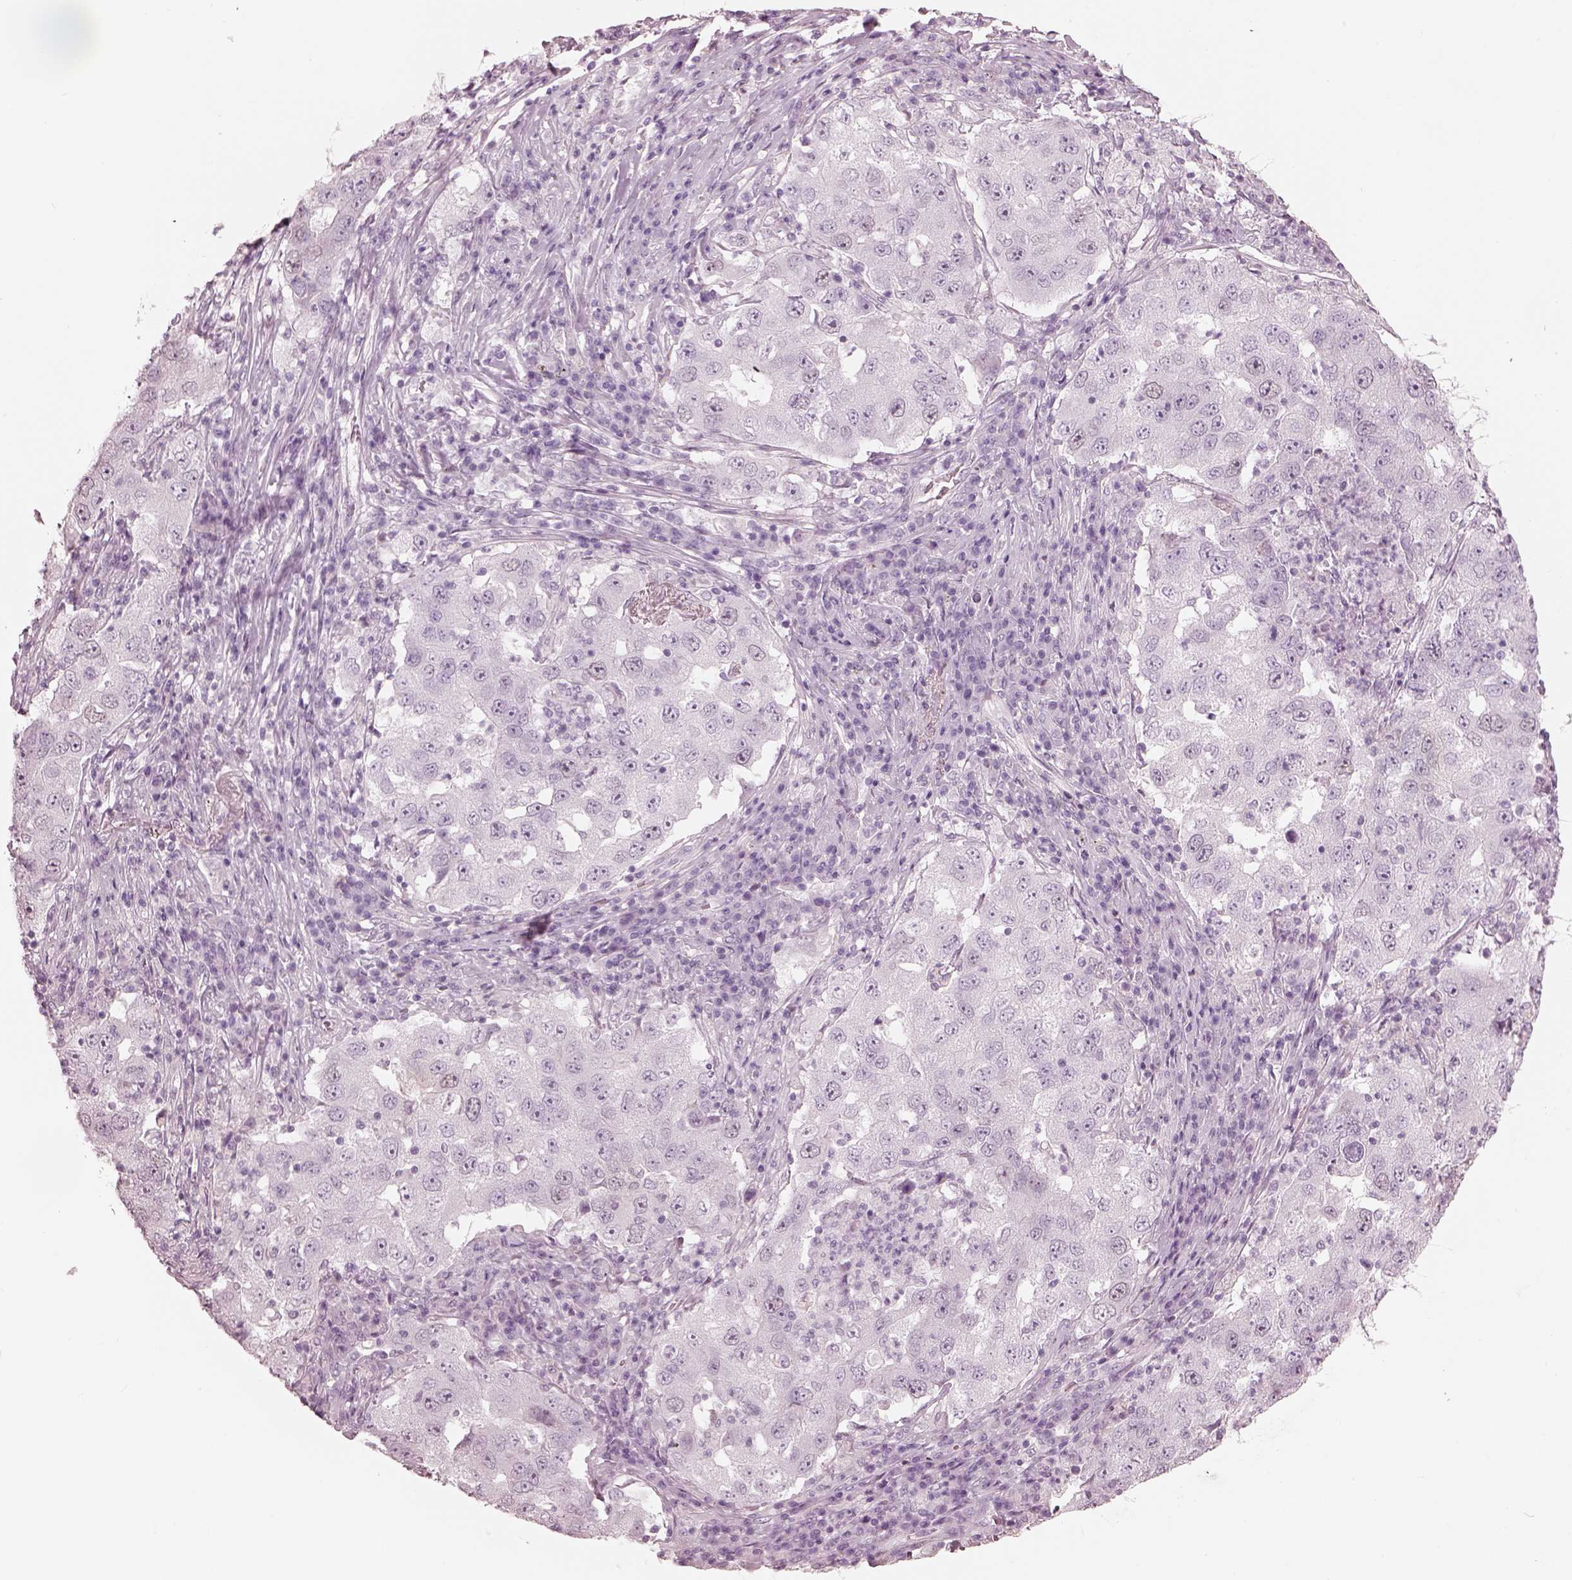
{"staining": {"intensity": "negative", "quantity": "none", "location": "none"}, "tissue": "lung cancer", "cell_type": "Tumor cells", "image_type": "cancer", "snomed": [{"axis": "morphology", "description": "Adenocarcinoma, NOS"}, {"axis": "topography", "description": "Lung"}], "caption": "Tumor cells are negative for brown protein staining in lung cancer. (Stains: DAB IHC with hematoxylin counter stain, Microscopy: brightfield microscopy at high magnification).", "gene": "KRTAP24-1", "patient": {"sex": "male", "age": 73}}